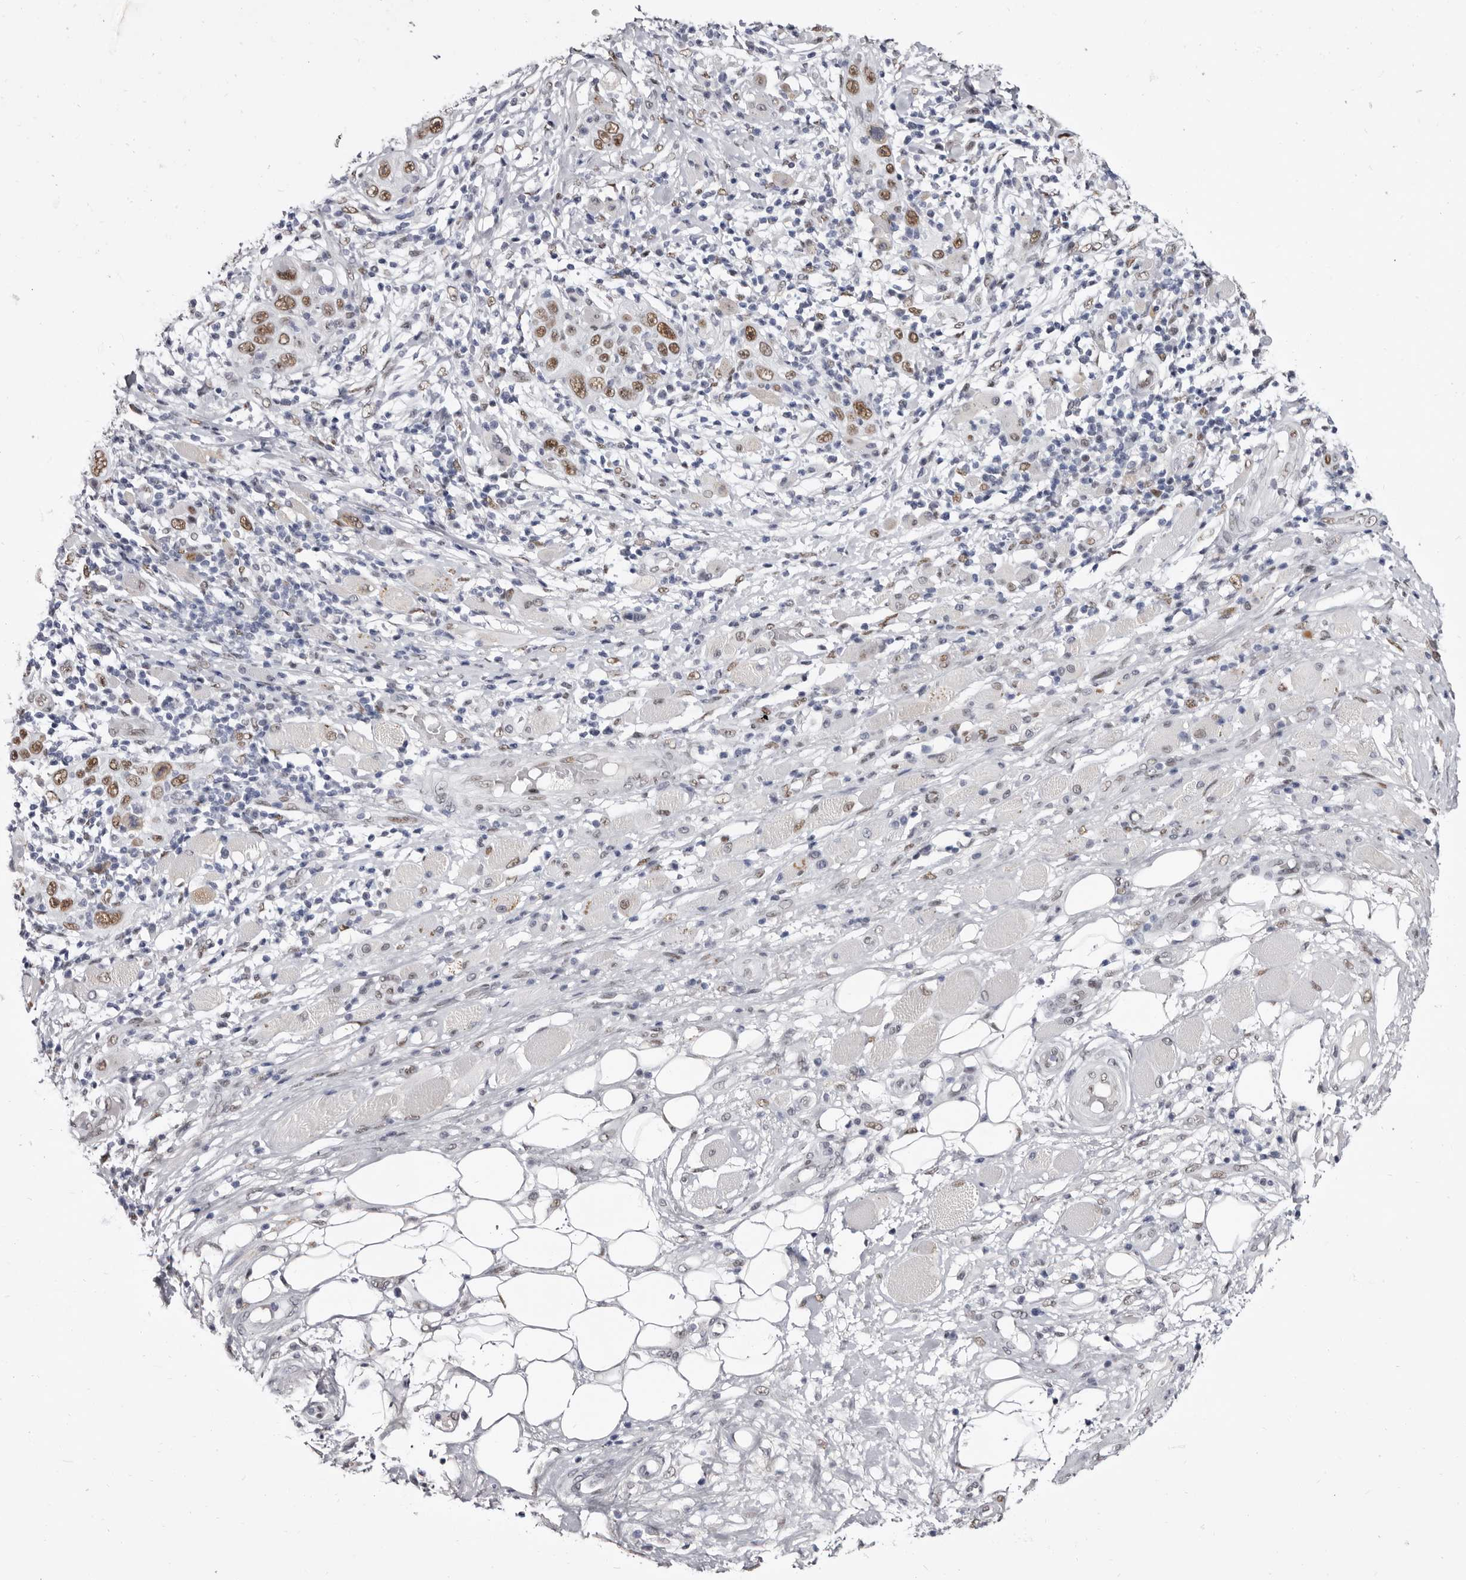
{"staining": {"intensity": "strong", "quantity": ">75%", "location": "nuclear"}, "tissue": "skin cancer", "cell_type": "Tumor cells", "image_type": "cancer", "snomed": [{"axis": "morphology", "description": "Squamous cell carcinoma, NOS"}, {"axis": "topography", "description": "Skin"}], "caption": "DAB (3,3'-diaminobenzidine) immunohistochemical staining of human skin cancer (squamous cell carcinoma) displays strong nuclear protein staining in about >75% of tumor cells.", "gene": "ZNF326", "patient": {"sex": "female", "age": 88}}